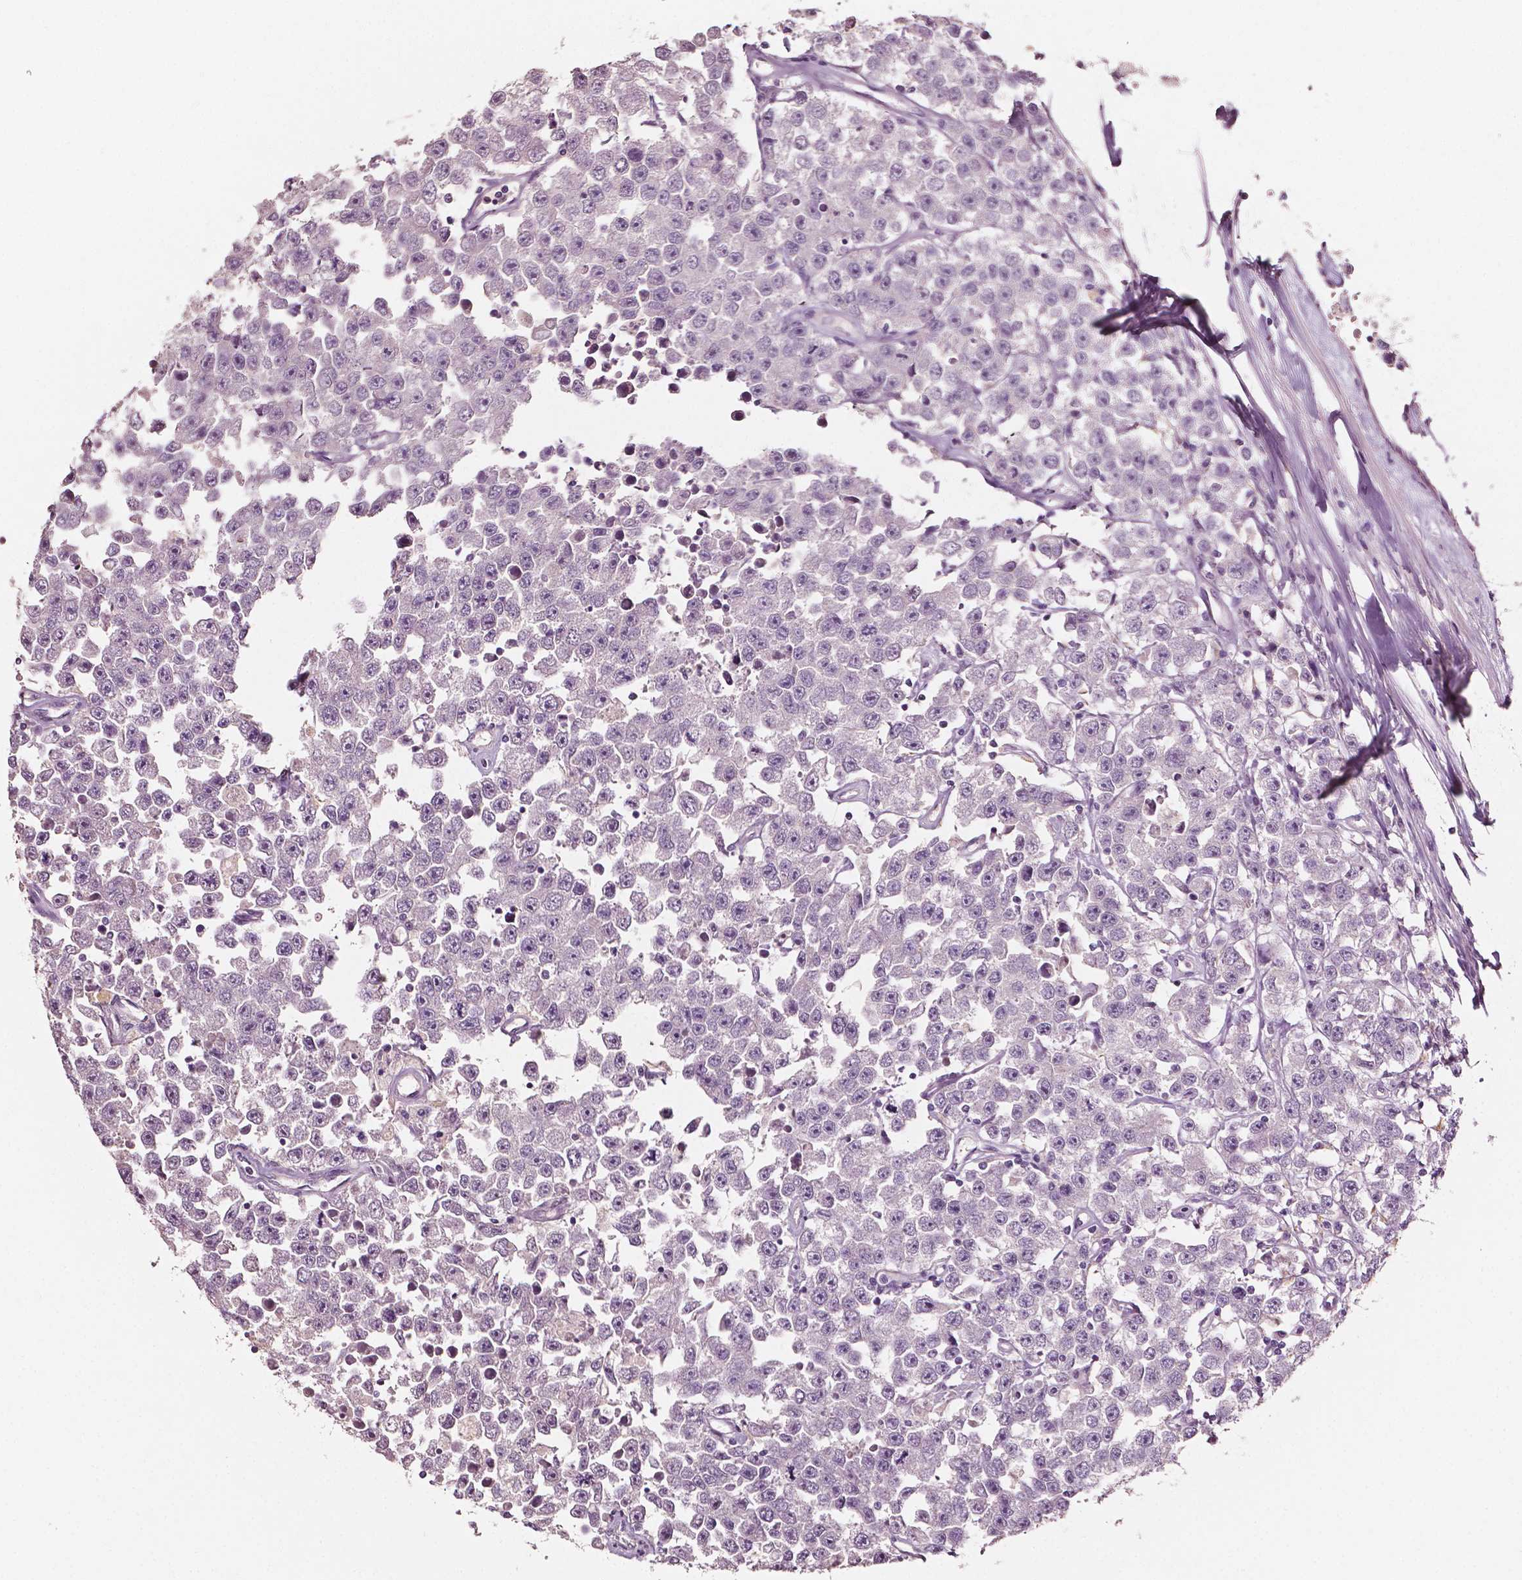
{"staining": {"intensity": "negative", "quantity": "none", "location": "none"}, "tissue": "testis cancer", "cell_type": "Tumor cells", "image_type": "cancer", "snomed": [{"axis": "morphology", "description": "Seminoma, NOS"}, {"axis": "topography", "description": "Testis"}], "caption": "Tumor cells are negative for protein expression in human testis cancer (seminoma).", "gene": "PLA2R1", "patient": {"sex": "male", "age": 52}}